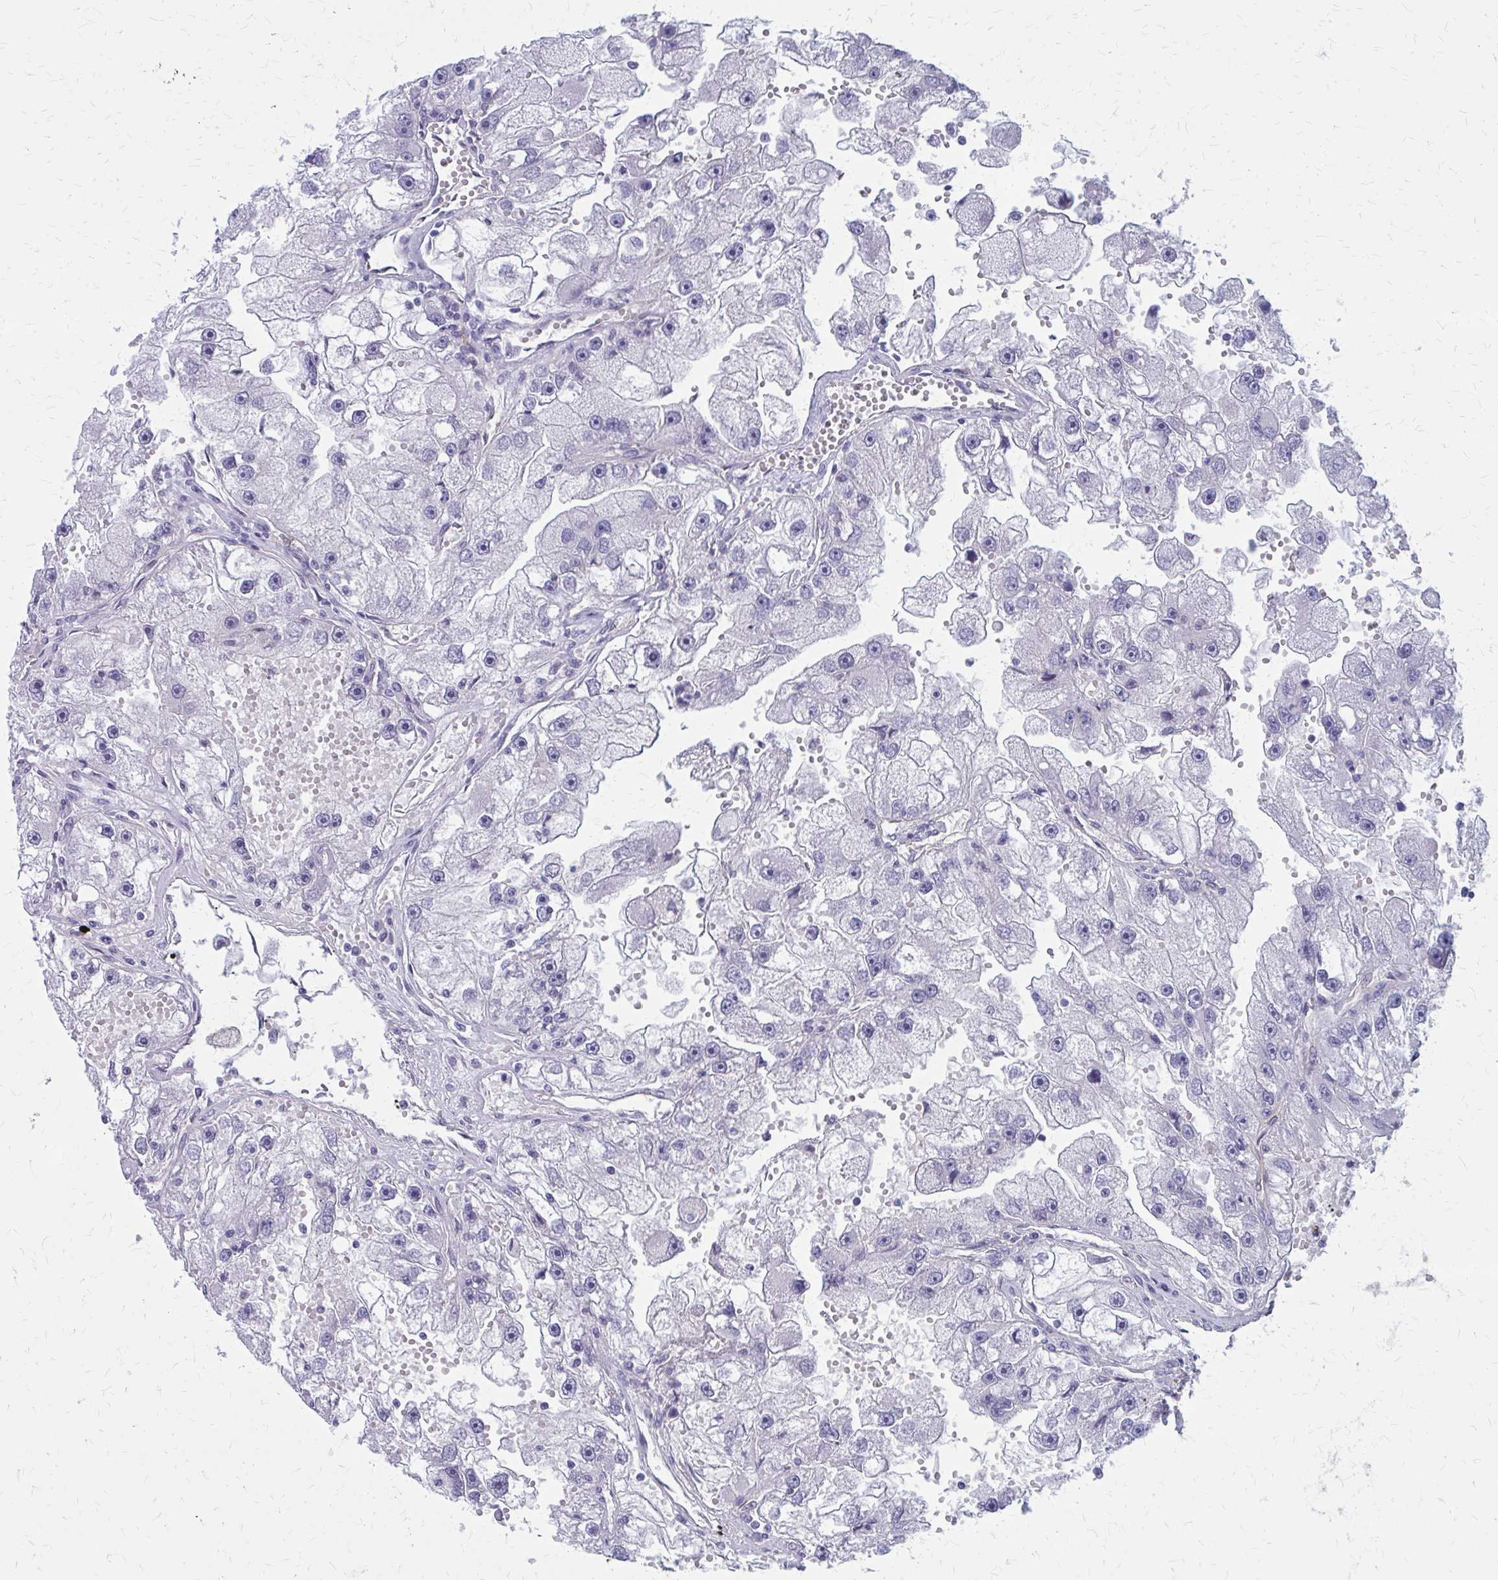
{"staining": {"intensity": "negative", "quantity": "none", "location": "none"}, "tissue": "renal cancer", "cell_type": "Tumor cells", "image_type": "cancer", "snomed": [{"axis": "morphology", "description": "Adenocarcinoma, NOS"}, {"axis": "topography", "description": "Kidney"}], "caption": "Adenocarcinoma (renal) was stained to show a protein in brown. There is no significant positivity in tumor cells.", "gene": "CLIC2", "patient": {"sex": "male", "age": 63}}